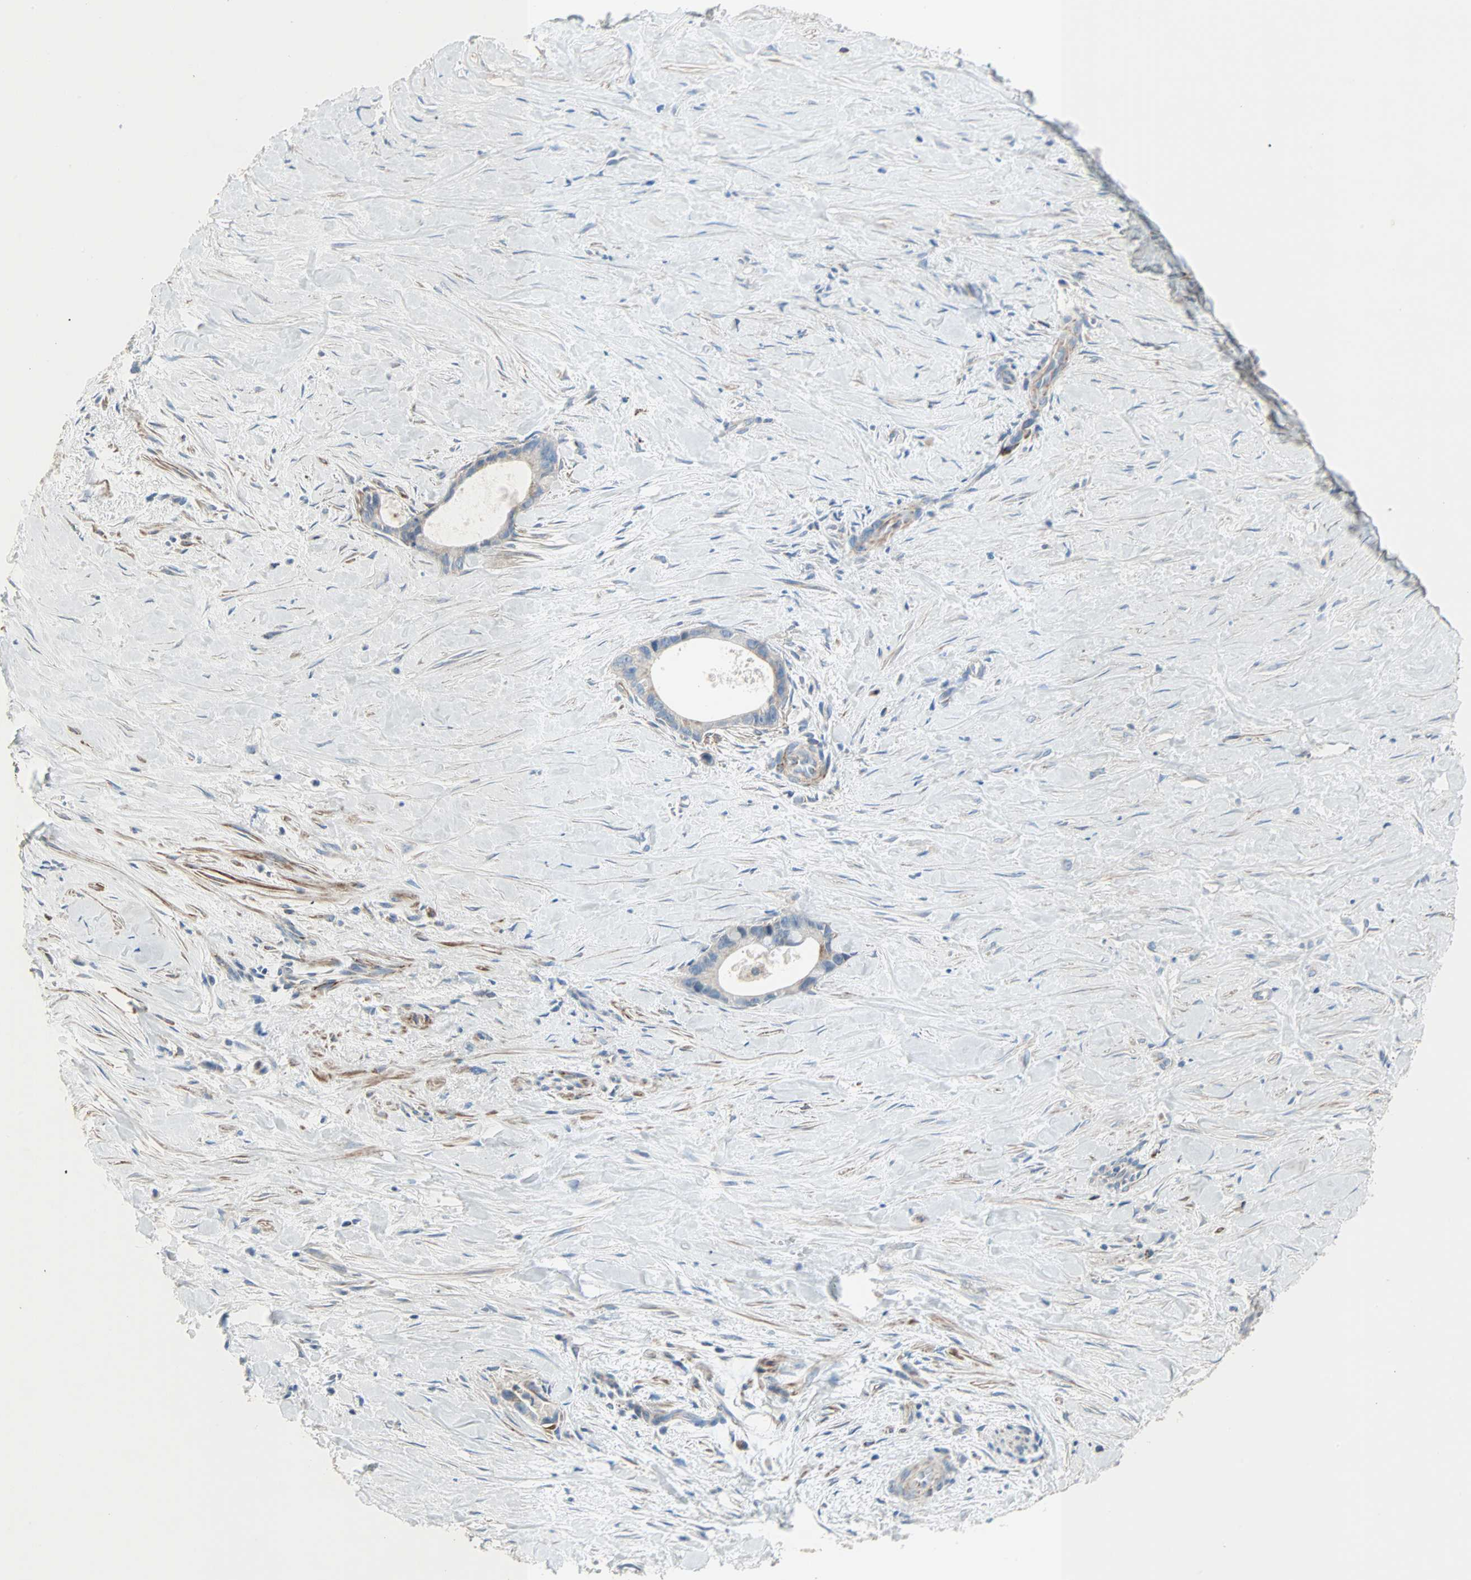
{"staining": {"intensity": "negative", "quantity": "none", "location": "none"}, "tissue": "liver cancer", "cell_type": "Tumor cells", "image_type": "cancer", "snomed": [{"axis": "morphology", "description": "Cholangiocarcinoma"}, {"axis": "topography", "description": "Liver"}], "caption": "An image of human liver cancer (cholangiocarcinoma) is negative for staining in tumor cells.", "gene": "ACVRL1", "patient": {"sex": "female", "age": 55}}